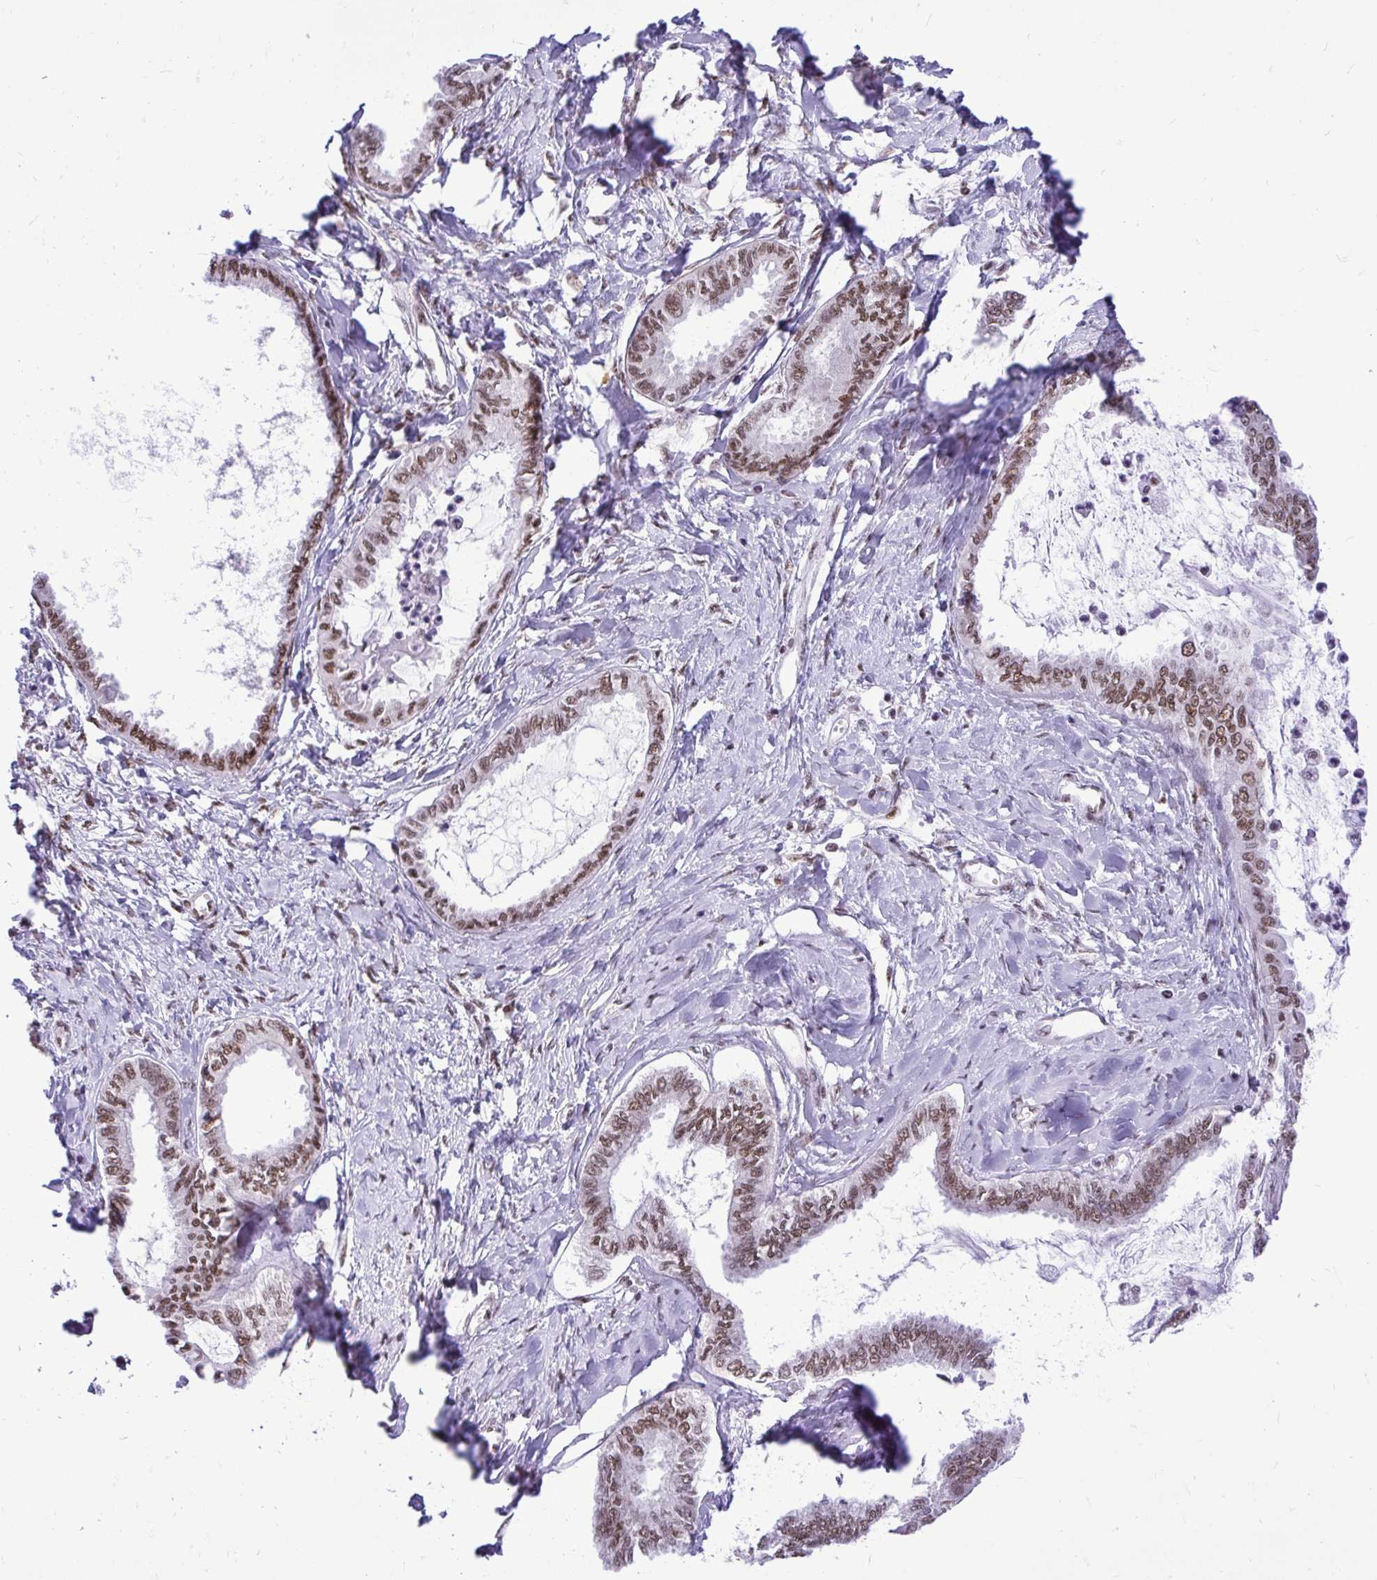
{"staining": {"intensity": "moderate", "quantity": ">75%", "location": "nuclear"}, "tissue": "ovarian cancer", "cell_type": "Tumor cells", "image_type": "cancer", "snomed": [{"axis": "morphology", "description": "Carcinoma, endometroid"}, {"axis": "topography", "description": "Ovary"}], "caption": "Endometroid carcinoma (ovarian) was stained to show a protein in brown. There is medium levels of moderate nuclear positivity in about >75% of tumor cells.", "gene": "PRPF19", "patient": {"sex": "female", "age": 70}}